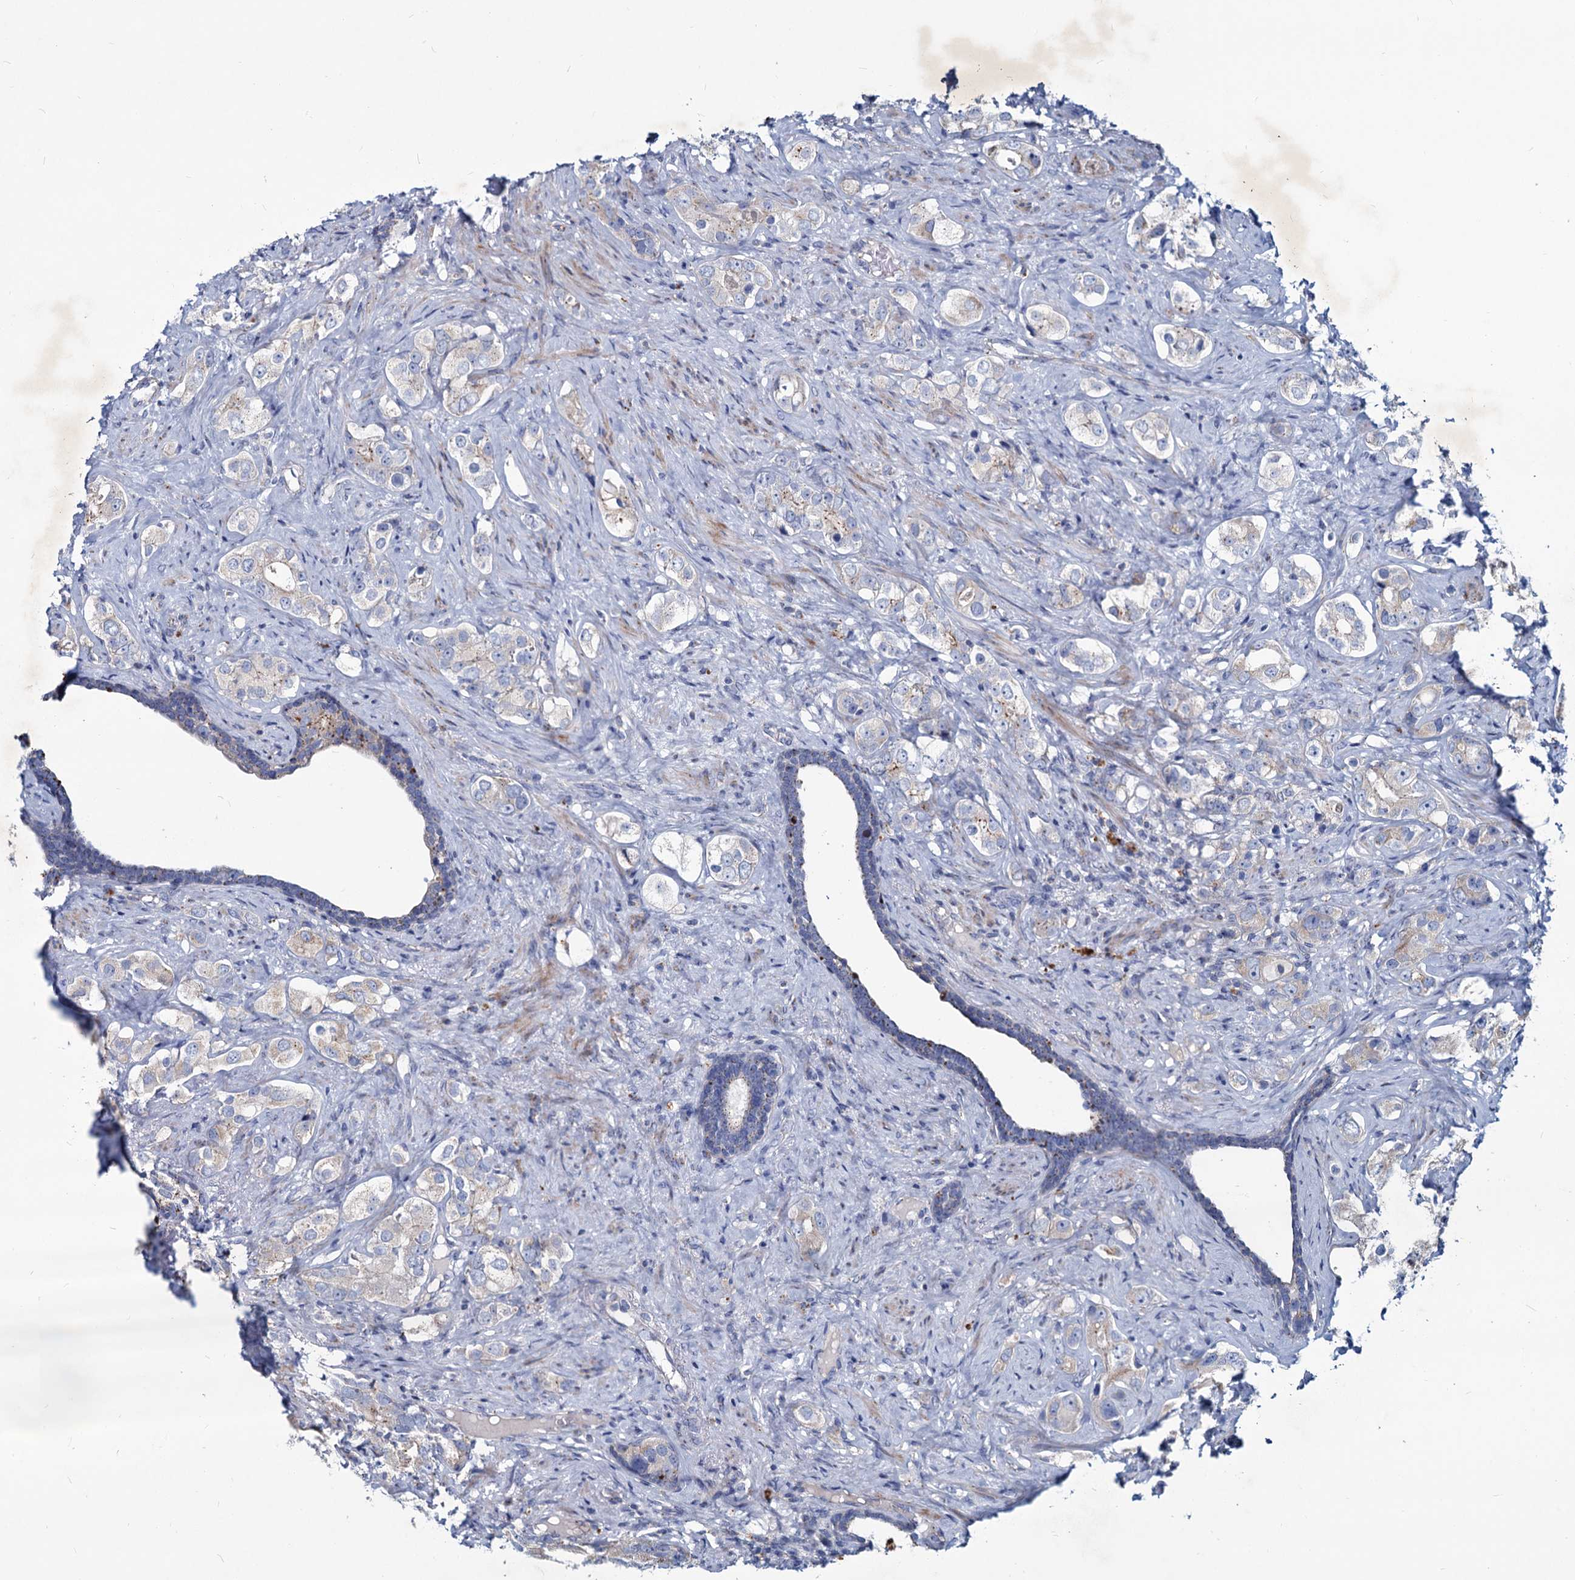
{"staining": {"intensity": "negative", "quantity": "none", "location": "none"}, "tissue": "prostate cancer", "cell_type": "Tumor cells", "image_type": "cancer", "snomed": [{"axis": "morphology", "description": "Adenocarcinoma, High grade"}, {"axis": "topography", "description": "Prostate"}], "caption": "The micrograph demonstrates no staining of tumor cells in high-grade adenocarcinoma (prostate).", "gene": "AGBL4", "patient": {"sex": "male", "age": 63}}